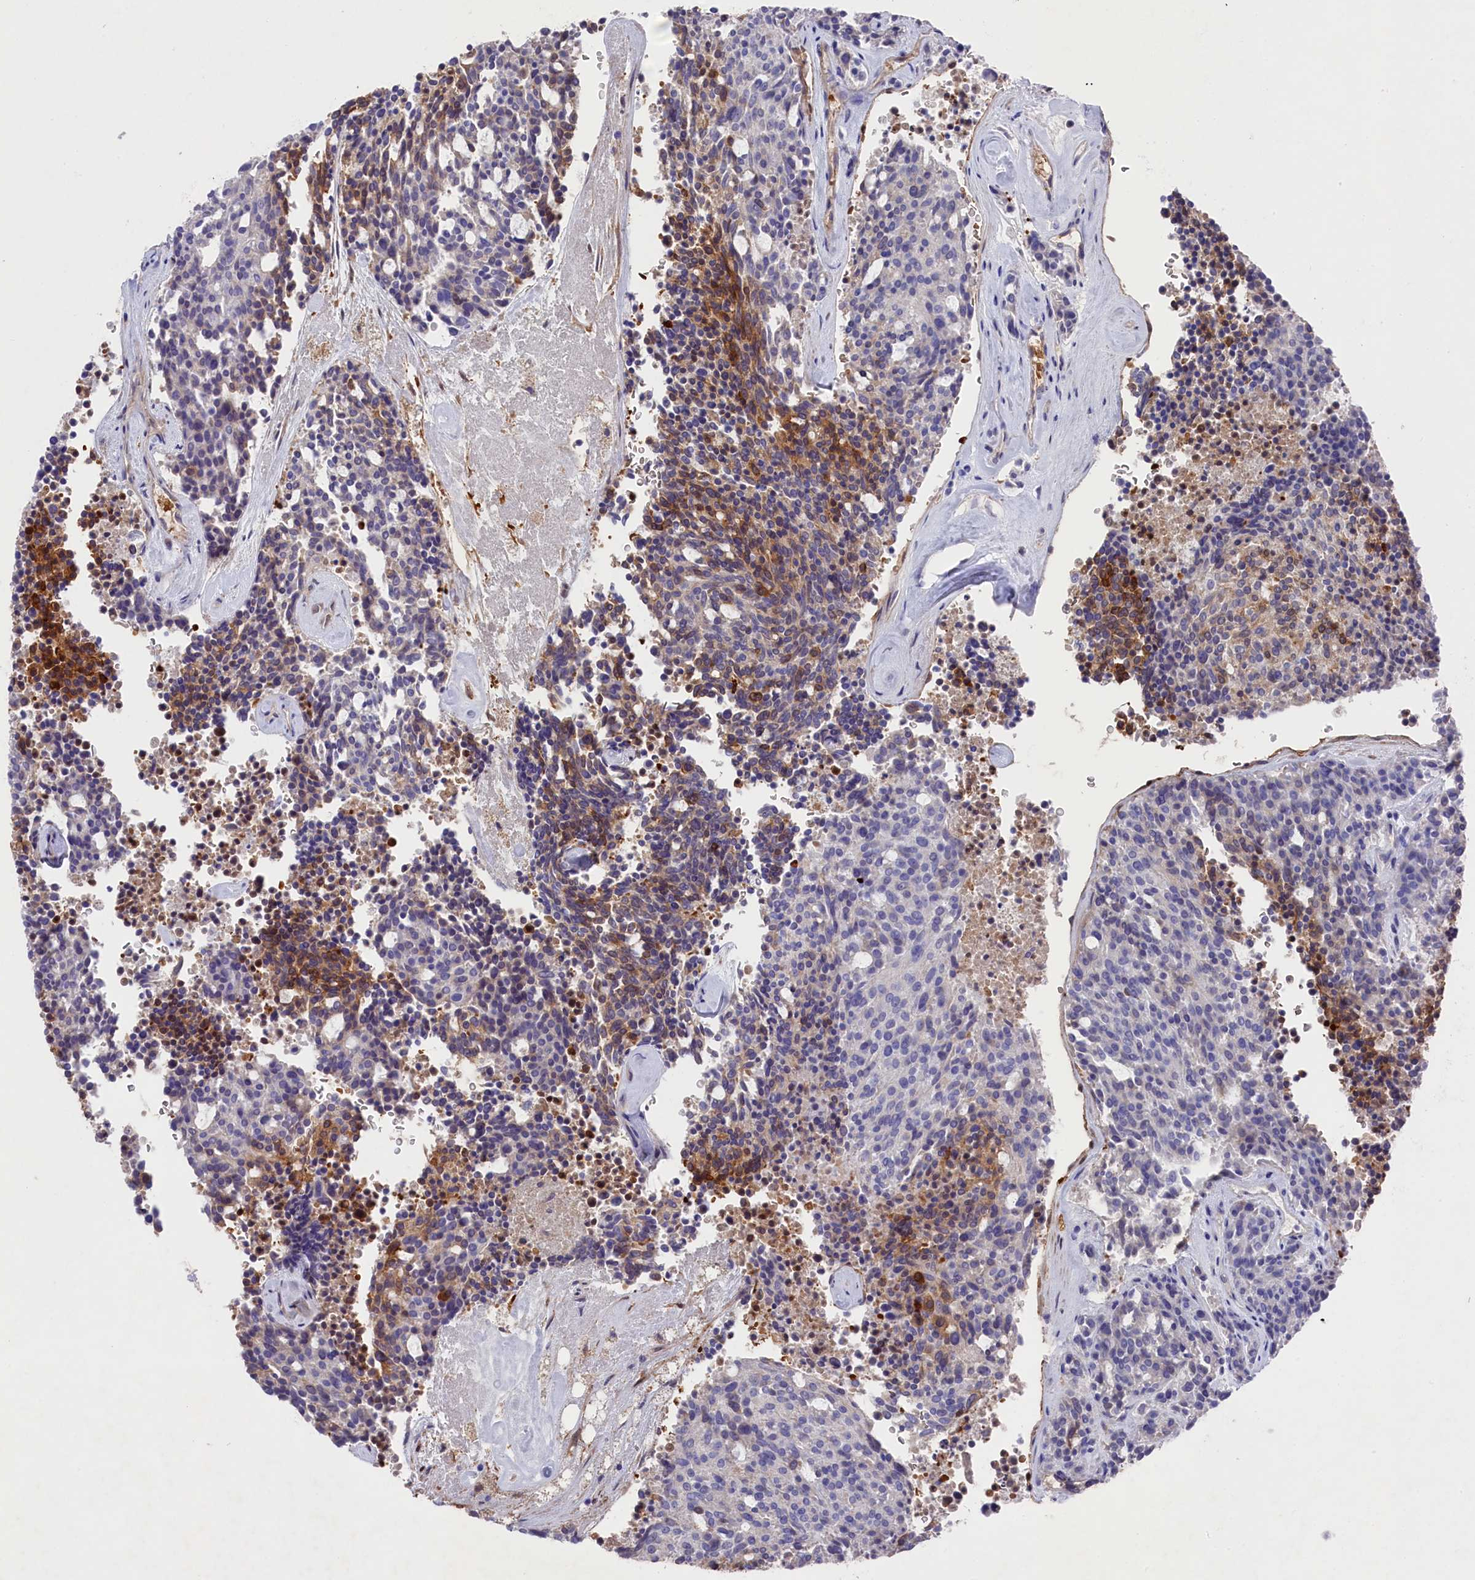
{"staining": {"intensity": "moderate", "quantity": "<25%", "location": "cytoplasmic/membranous"}, "tissue": "carcinoid", "cell_type": "Tumor cells", "image_type": "cancer", "snomed": [{"axis": "morphology", "description": "Carcinoid, malignant, NOS"}, {"axis": "topography", "description": "Pancreas"}], "caption": "High-magnification brightfield microscopy of carcinoid (malignant) stained with DAB (brown) and counterstained with hematoxylin (blue). tumor cells exhibit moderate cytoplasmic/membranous expression is identified in about<25% of cells.", "gene": "LHFPL4", "patient": {"sex": "female", "age": 54}}